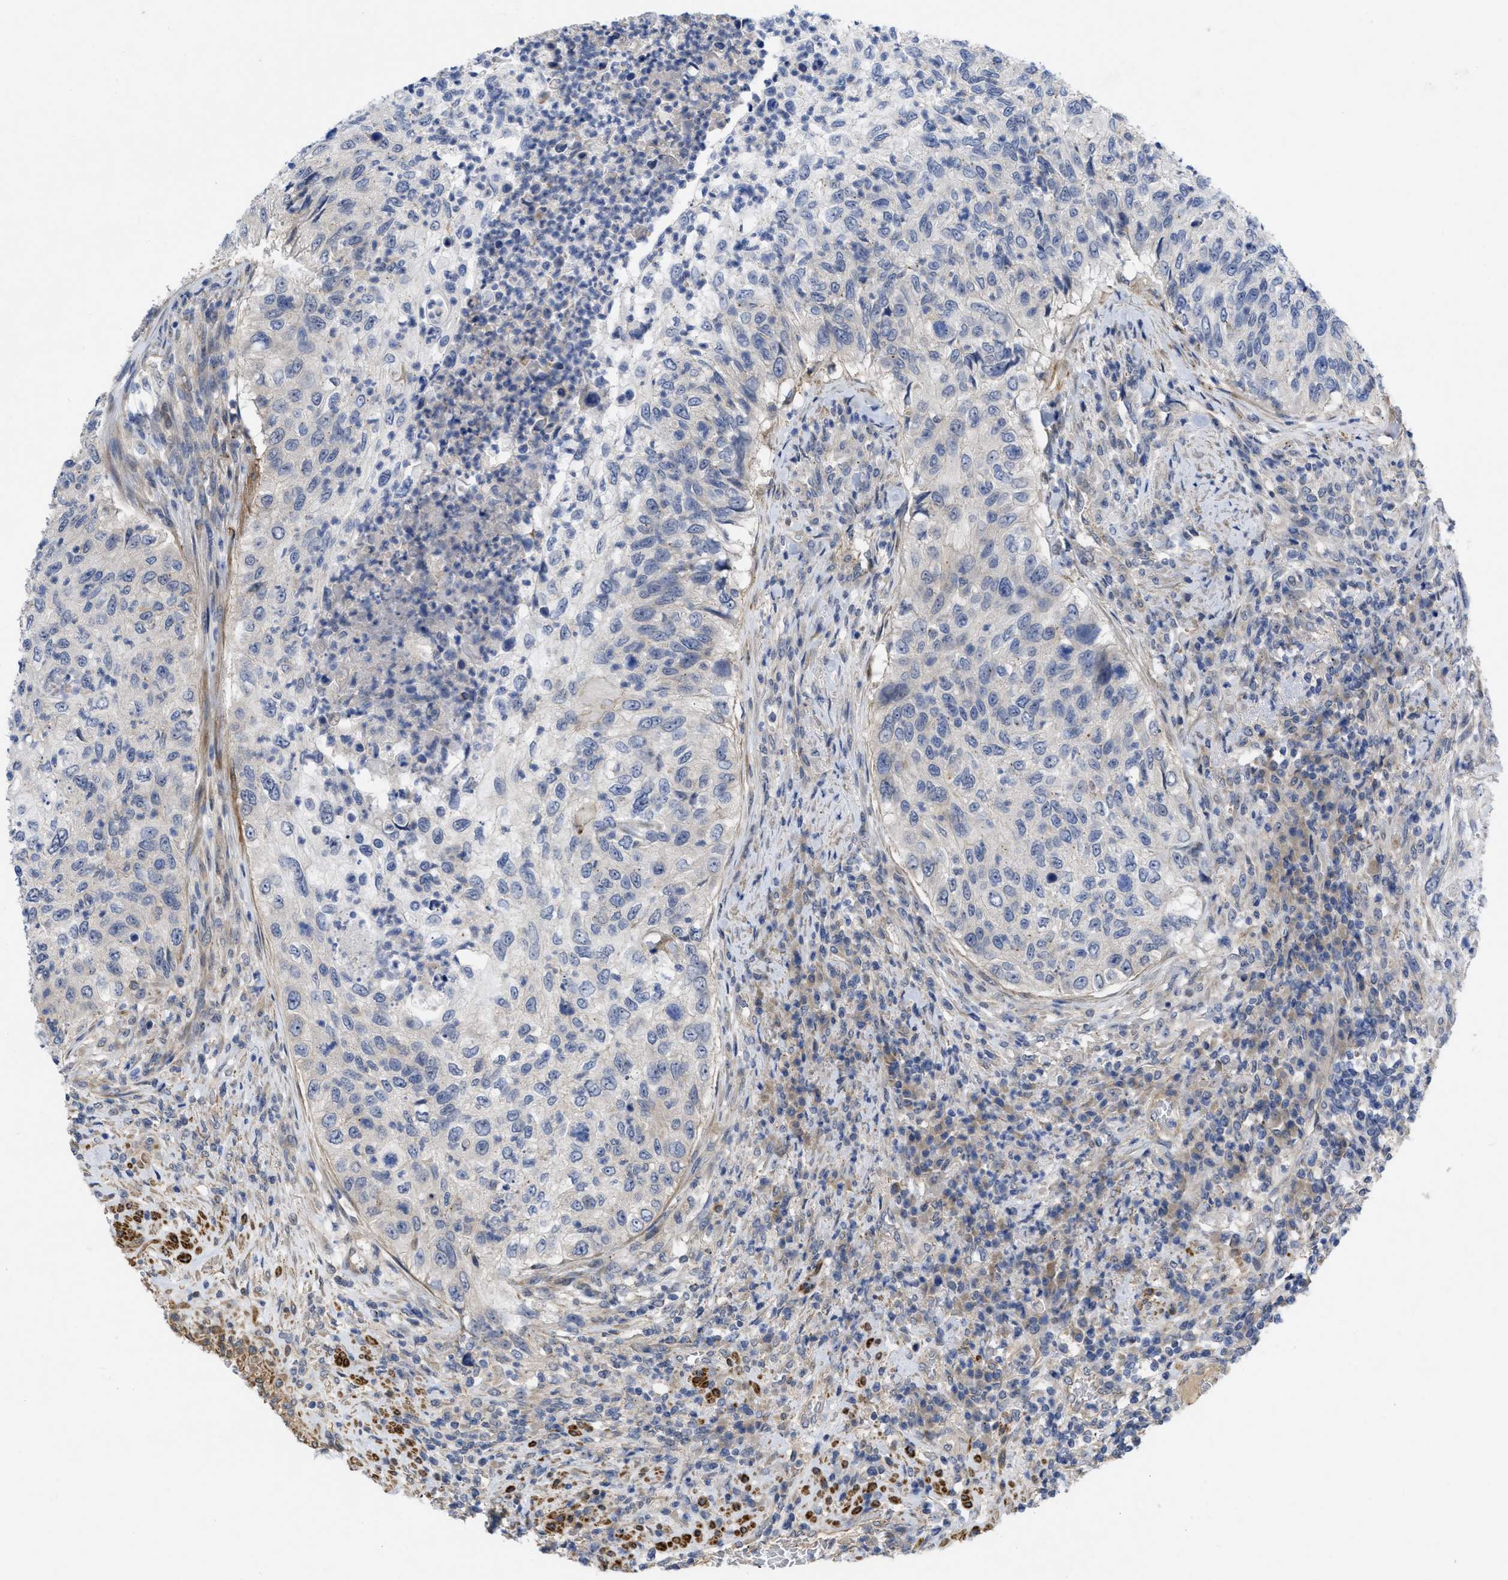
{"staining": {"intensity": "negative", "quantity": "none", "location": "none"}, "tissue": "urothelial cancer", "cell_type": "Tumor cells", "image_type": "cancer", "snomed": [{"axis": "morphology", "description": "Urothelial carcinoma, High grade"}, {"axis": "topography", "description": "Urinary bladder"}], "caption": "This is an IHC photomicrograph of human urothelial cancer. There is no staining in tumor cells.", "gene": "ARHGEF26", "patient": {"sex": "female", "age": 60}}